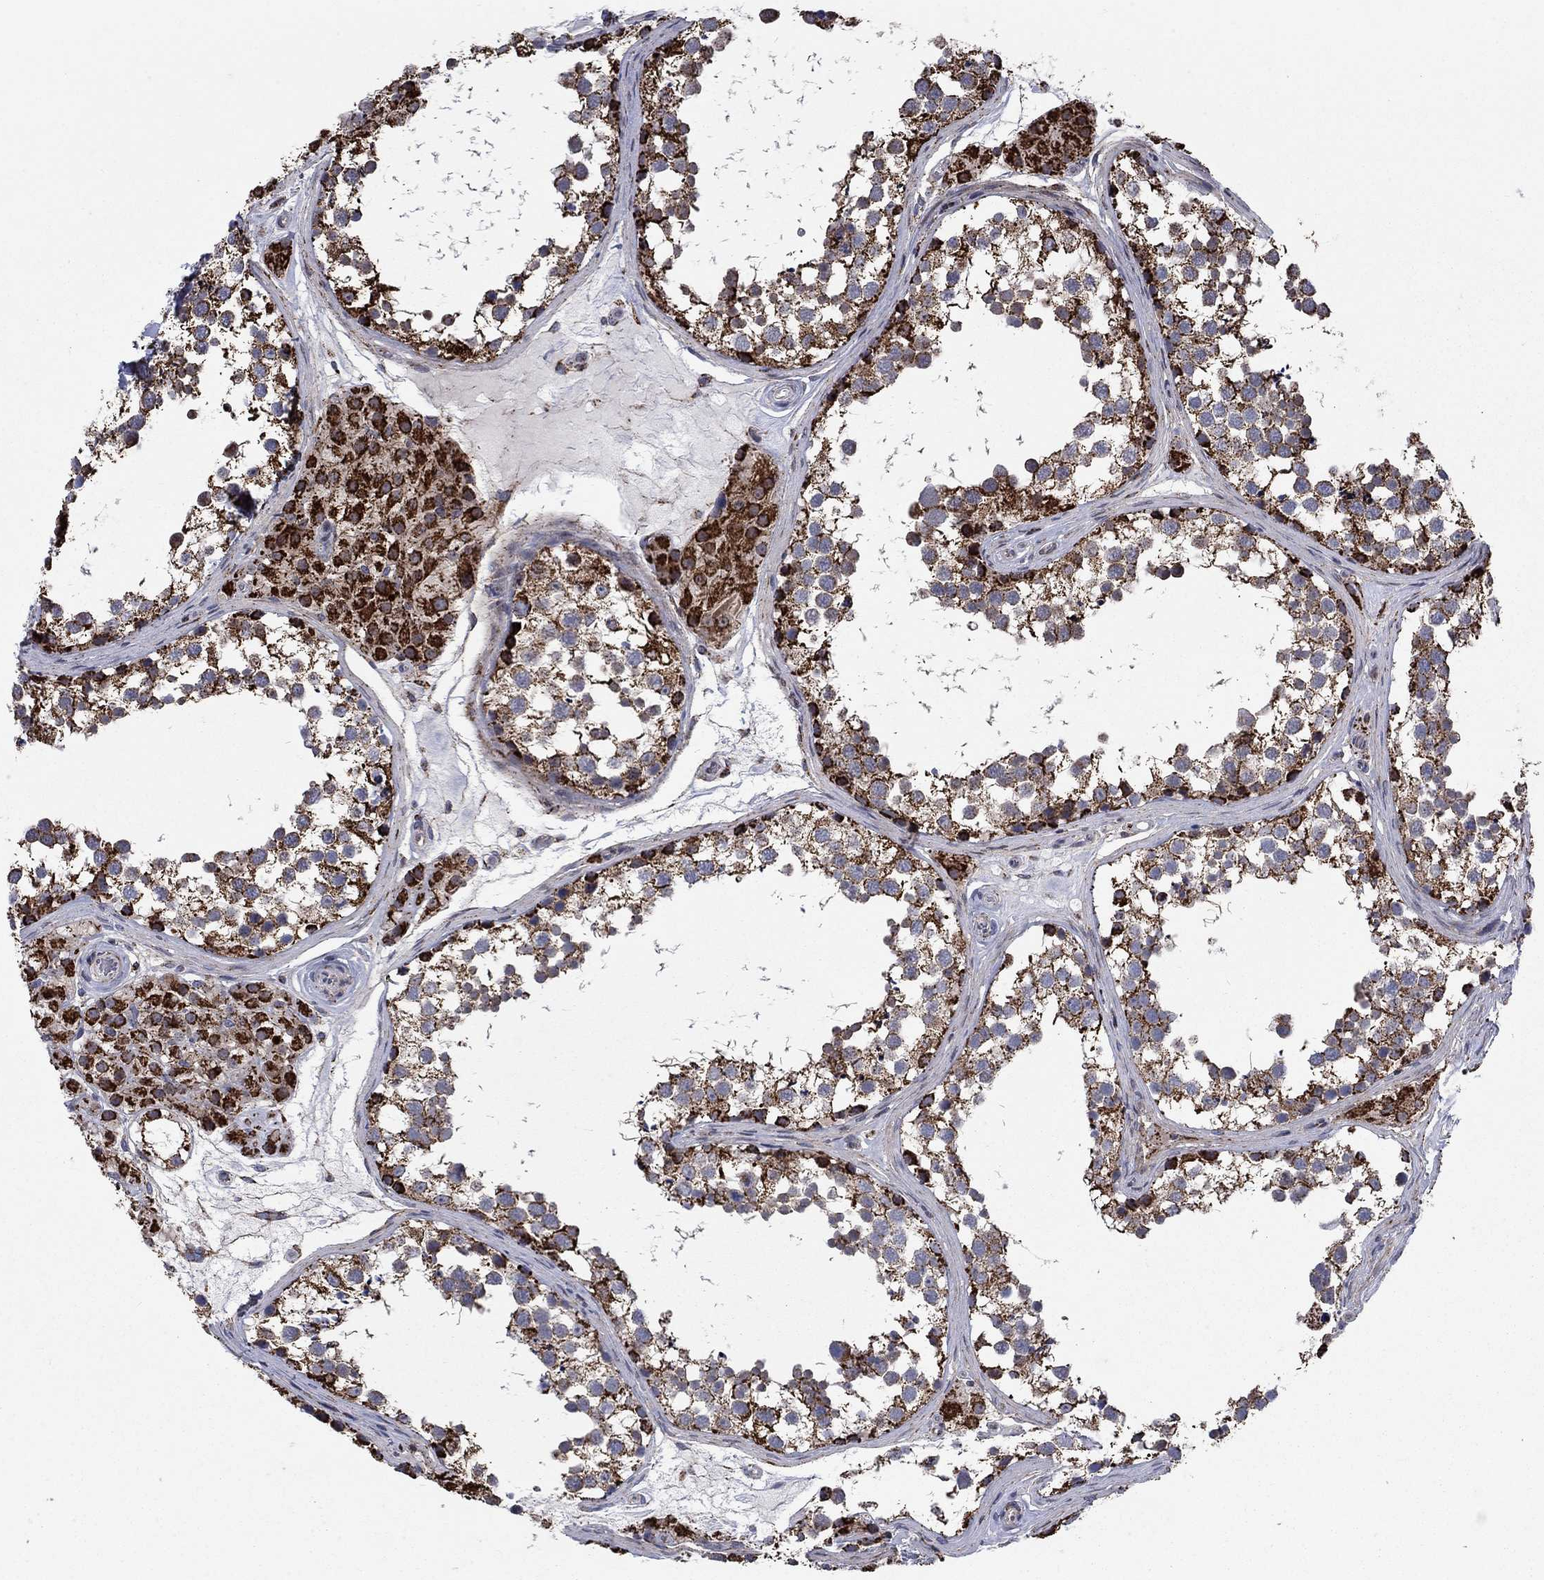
{"staining": {"intensity": "strong", "quantity": ">75%", "location": "cytoplasmic/membranous"}, "tissue": "testis", "cell_type": "Cells in seminiferous ducts", "image_type": "normal", "snomed": [{"axis": "morphology", "description": "Normal tissue, NOS"}, {"axis": "morphology", "description": "Seminoma, NOS"}, {"axis": "topography", "description": "Testis"}], "caption": "Cells in seminiferous ducts show high levels of strong cytoplasmic/membranous expression in approximately >75% of cells in unremarkable human testis. The staining was performed using DAB (3,3'-diaminobenzidine) to visualize the protein expression in brown, while the nuclei were stained in blue with hematoxylin (Magnification: 20x).", "gene": "MOAP1", "patient": {"sex": "male", "age": 65}}